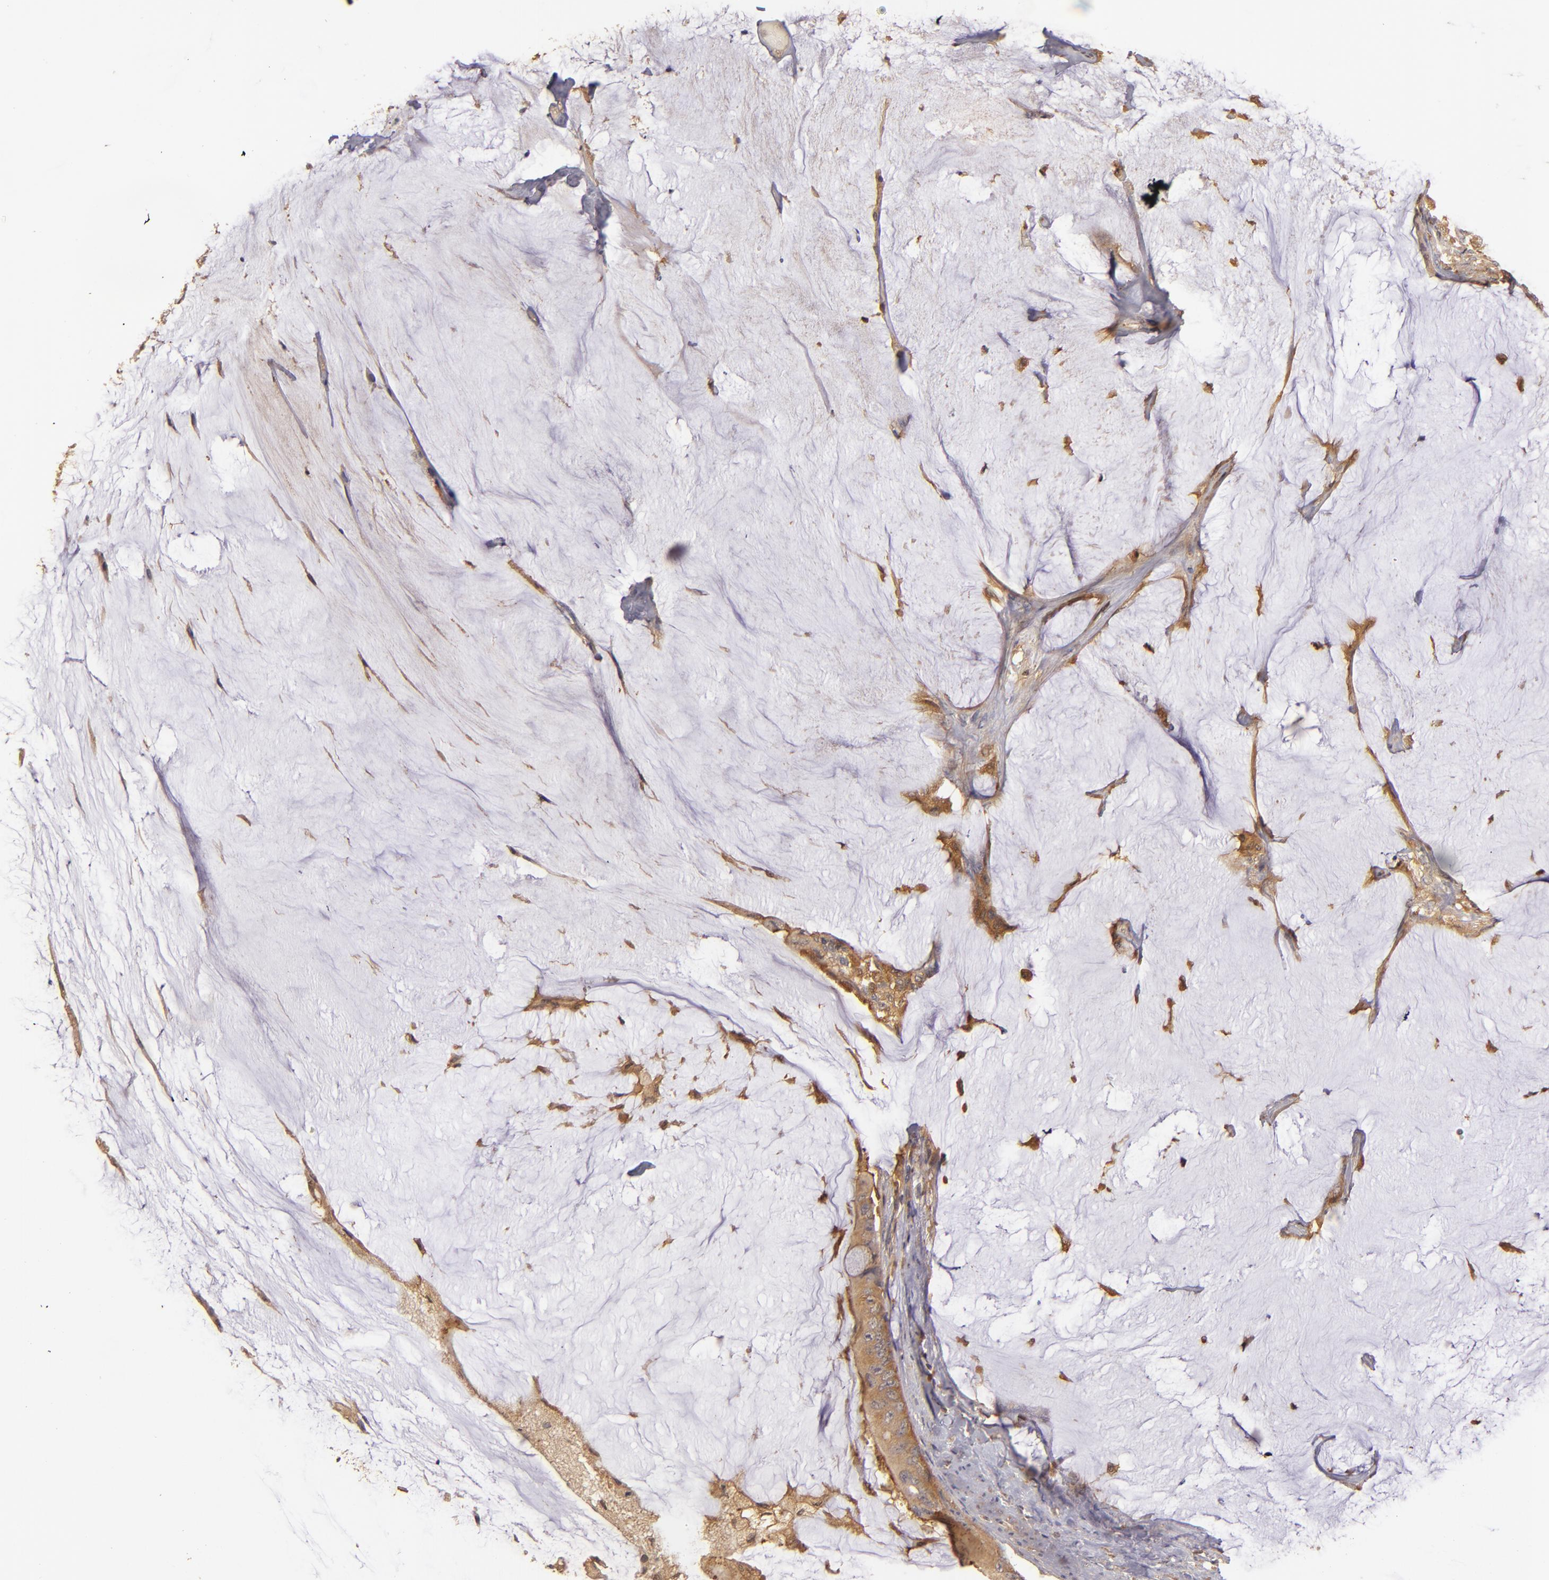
{"staining": {"intensity": "strong", "quantity": ">75%", "location": "cytoplasmic/membranous"}, "tissue": "colorectal cancer", "cell_type": "Tumor cells", "image_type": "cancer", "snomed": [{"axis": "morphology", "description": "Normal tissue, NOS"}, {"axis": "morphology", "description": "Adenocarcinoma, NOS"}, {"axis": "topography", "description": "Rectum"}, {"axis": "topography", "description": "Peripheral nerve tissue"}], "caption": "Protein staining of colorectal cancer tissue demonstrates strong cytoplasmic/membranous positivity in approximately >75% of tumor cells.", "gene": "PRKCD", "patient": {"sex": "female", "age": 77}}